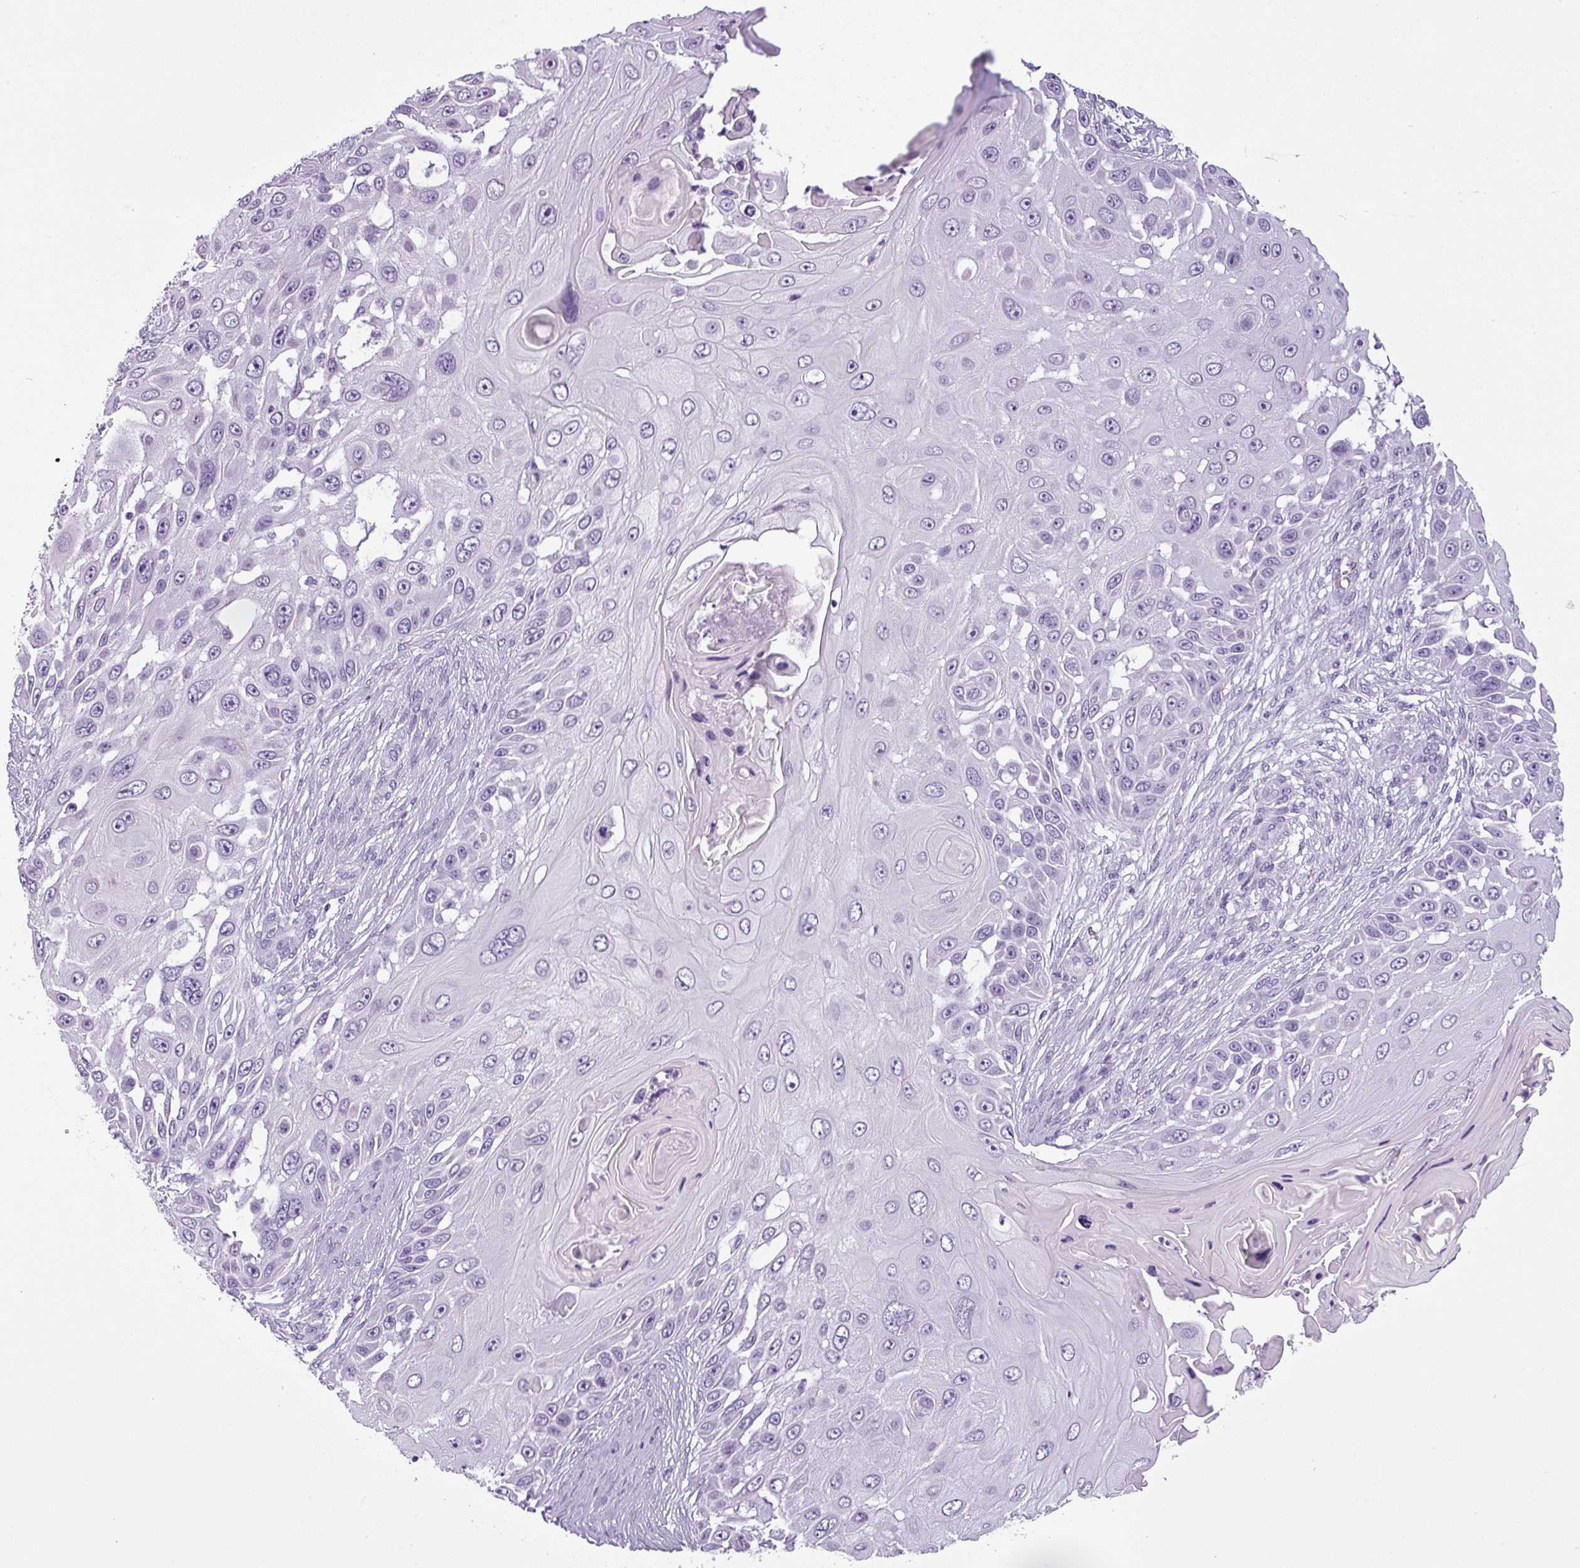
{"staining": {"intensity": "negative", "quantity": "none", "location": "none"}, "tissue": "skin cancer", "cell_type": "Tumor cells", "image_type": "cancer", "snomed": [{"axis": "morphology", "description": "Squamous cell carcinoma, NOS"}, {"axis": "topography", "description": "Skin"}], "caption": "This is an immunohistochemistry histopathology image of squamous cell carcinoma (skin). There is no expression in tumor cells.", "gene": "CDH16", "patient": {"sex": "female", "age": 44}}